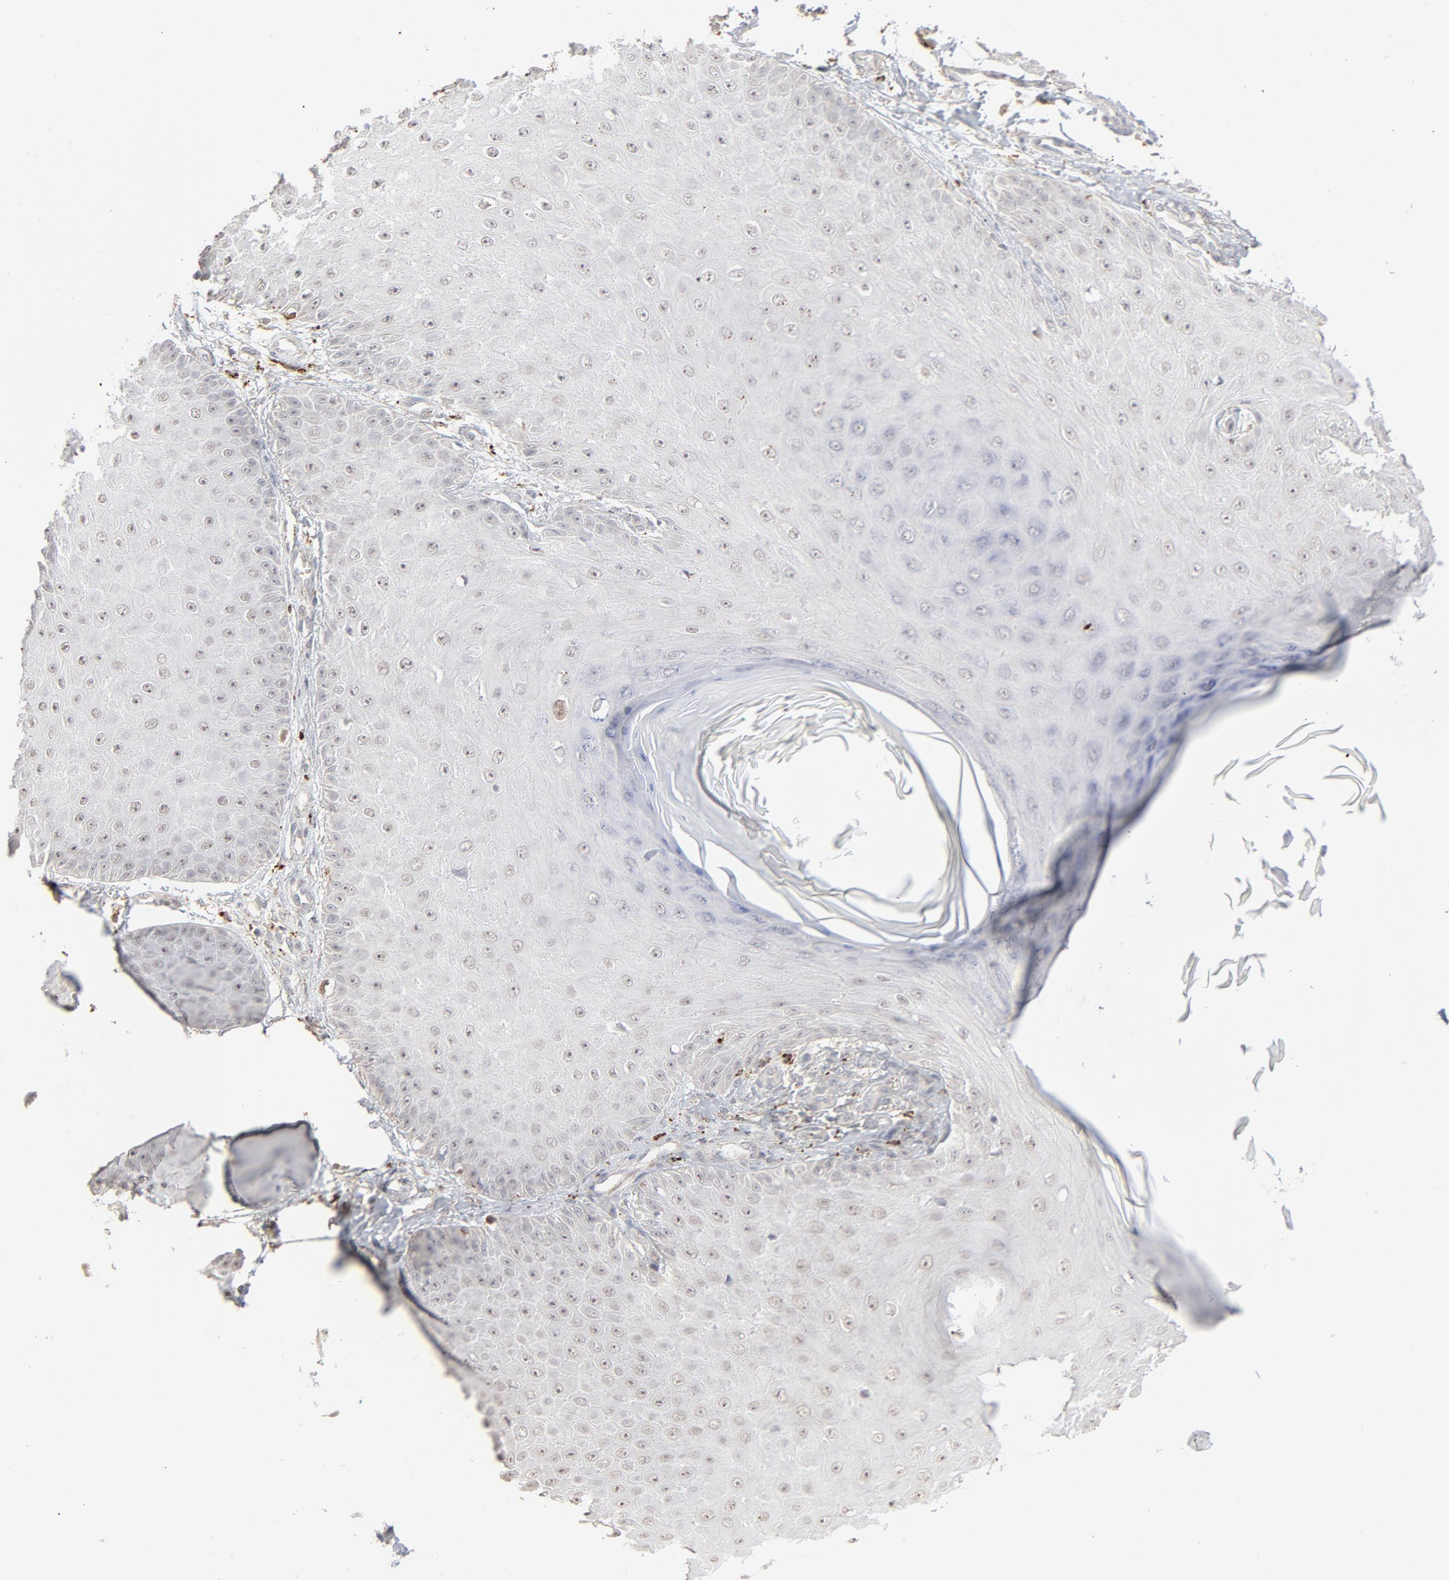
{"staining": {"intensity": "negative", "quantity": "none", "location": "none"}, "tissue": "skin cancer", "cell_type": "Tumor cells", "image_type": "cancer", "snomed": [{"axis": "morphology", "description": "Squamous cell carcinoma, NOS"}, {"axis": "topography", "description": "Skin"}], "caption": "The image demonstrates no staining of tumor cells in skin cancer.", "gene": "POMT2", "patient": {"sex": "female", "age": 40}}